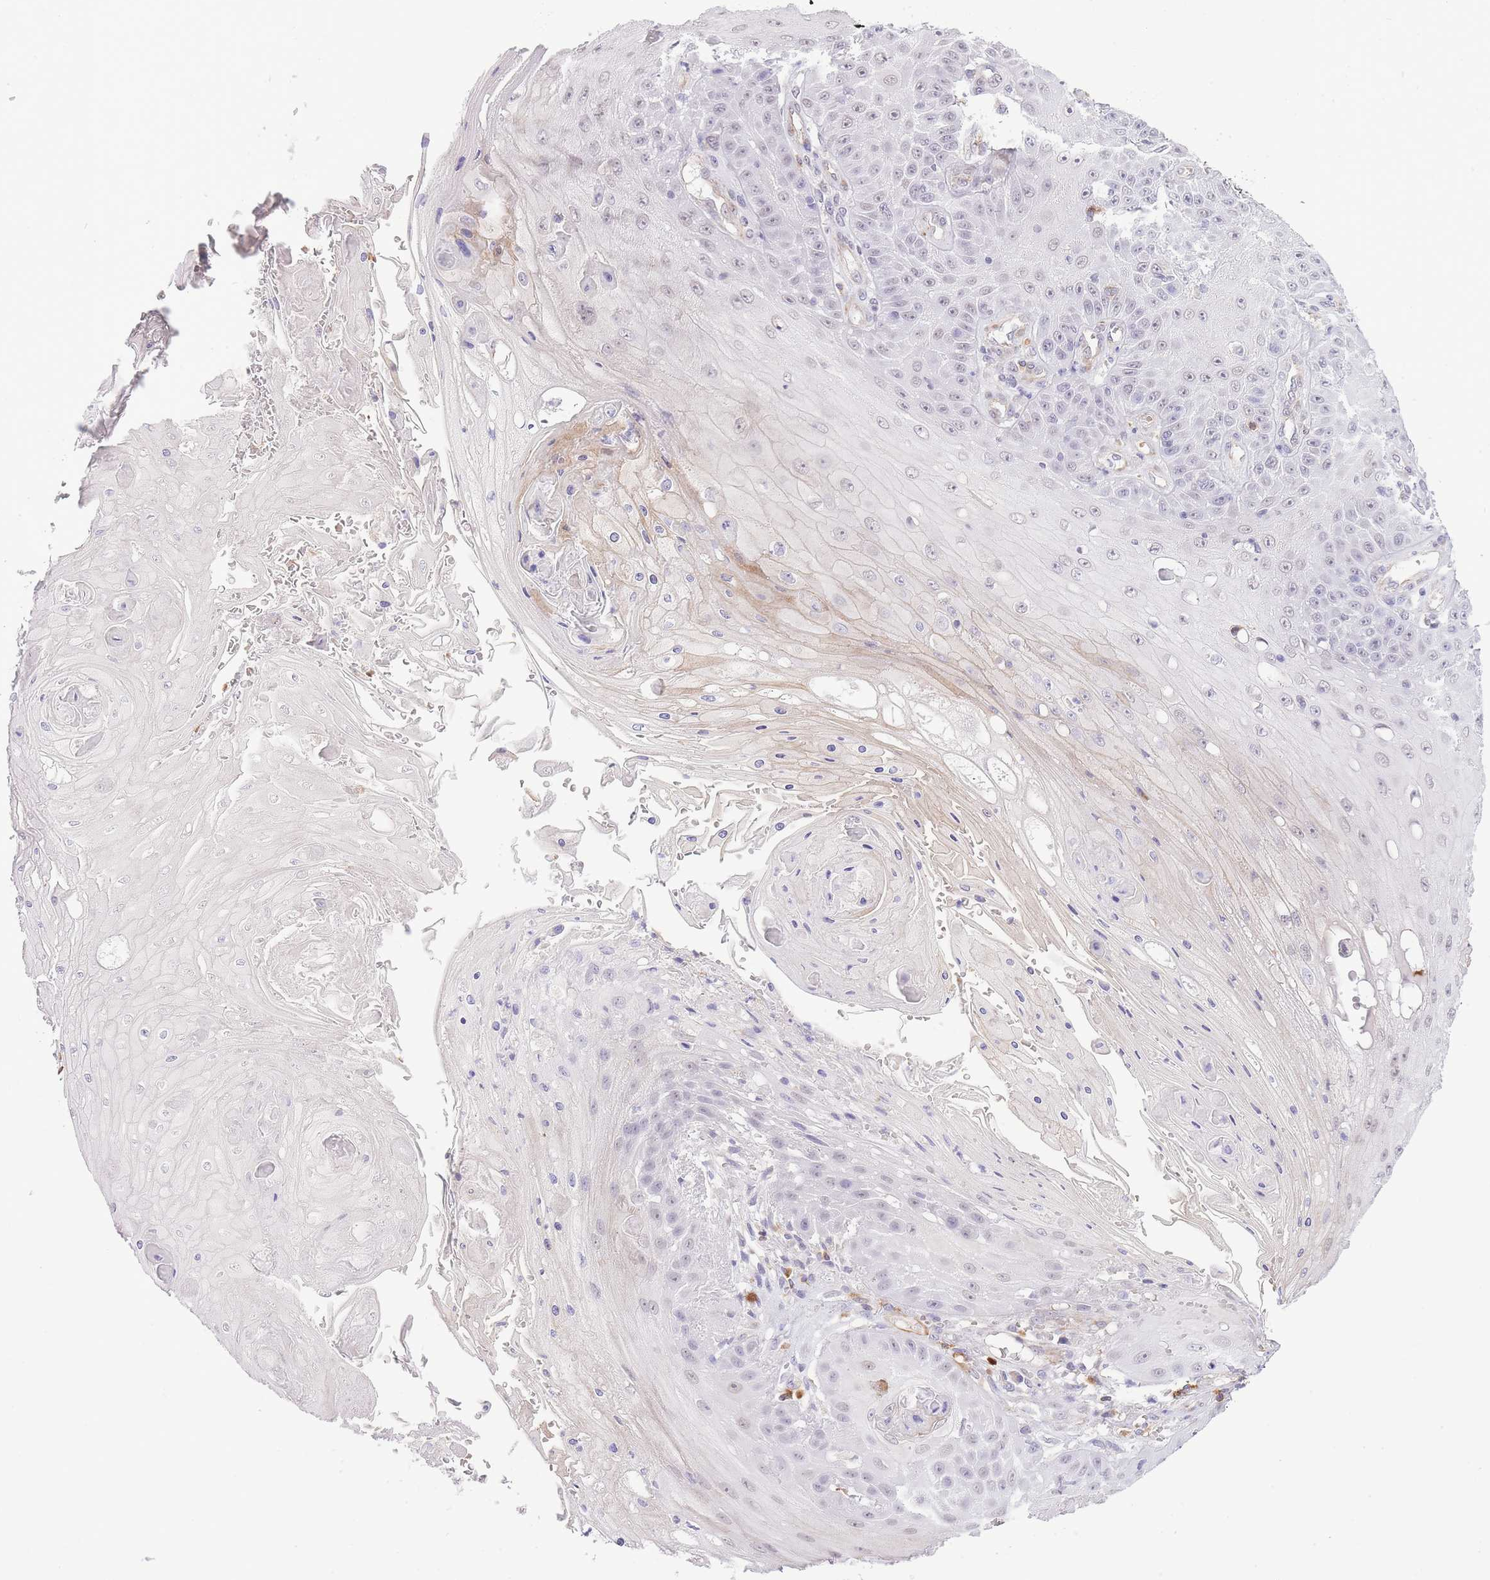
{"staining": {"intensity": "weak", "quantity": "25%-75%", "location": "nuclear"}, "tissue": "skin cancer", "cell_type": "Tumor cells", "image_type": "cancer", "snomed": [{"axis": "morphology", "description": "Squamous cell carcinoma, NOS"}, {"axis": "topography", "description": "Skin"}], "caption": "A brown stain highlights weak nuclear staining of a protein in skin squamous cell carcinoma tumor cells. Nuclei are stained in blue.", "gene": "MEIOSIN", "patient": {"sex": "male", "age": 70}}